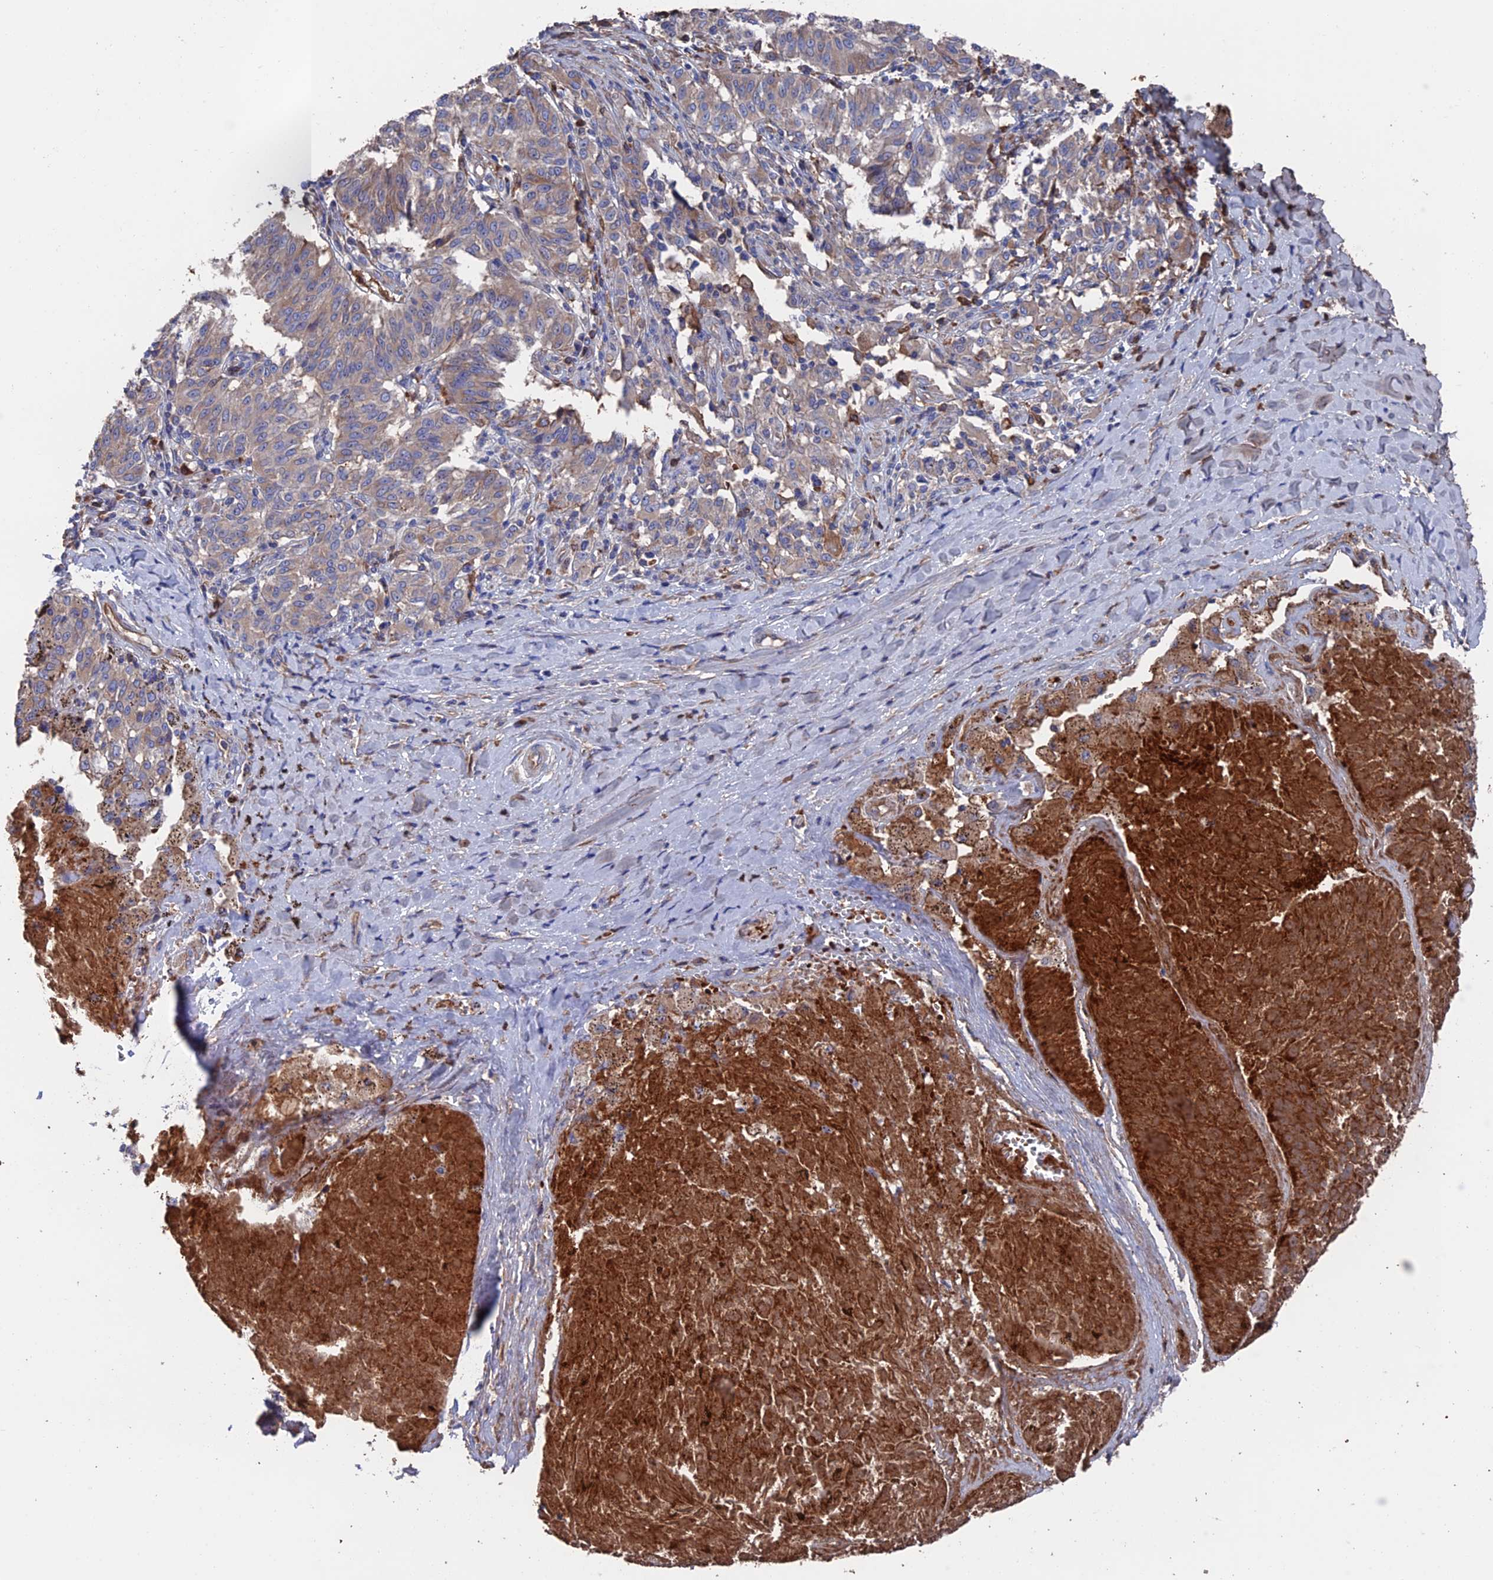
{"staining": {"intensity": "moderate", "quantity": "25%-75%", "location": "cytoplasmic/membranous"}, "tissue": "melanoma", "cell_type": "Tumor cells", "image_type": "cancer", "snomed": [{"axis": "morphology", "description": "Malignant melanoma, NOS"}, {"axis": "topography", "description": "Skin"}], "caption": "Protein staining of melanoma tissue shows moderate cytoplasmic/membranous expression in about 25%-75% of tumor cells.", "gene": "HPF1", "patient": {"sex": "female", "age": 72}}